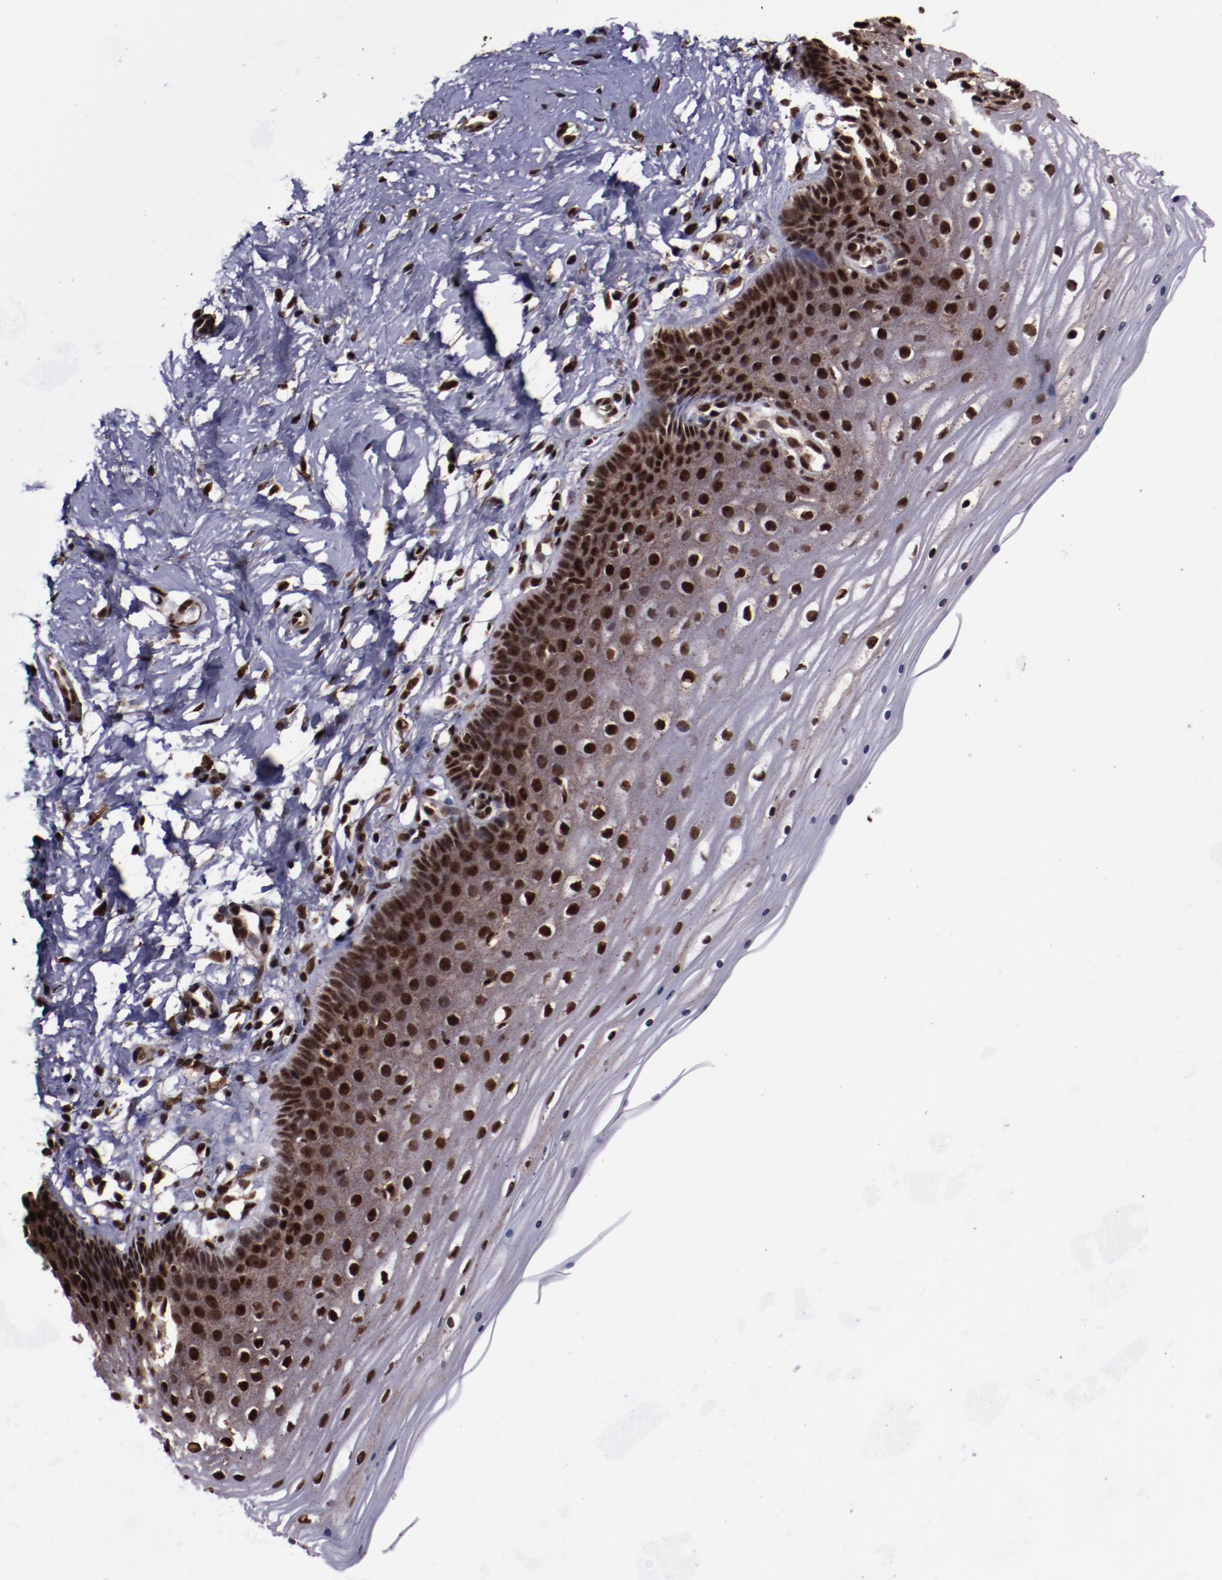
{"staining": {"intensity": "strong", "quantity": ">75%", "location": "nuclear"}, "tissue": "cervix", "cell_type": "Glandular cells", "image_type": "normal", "snomed": [{"axis": "morphology", "description": "Normal tissue, NOS"}, {"axis": "topography", "description": "Cervix"}], "caption": "Protein staining exhibits strong nuclear positivity in approximately >75% of glandular cells in unremarkable cervix. (brown staining indicates protein expression, while blue staining denotes nuclei).", "gene": "SNW1", "patient": {"sex": "female", "age": 39}}